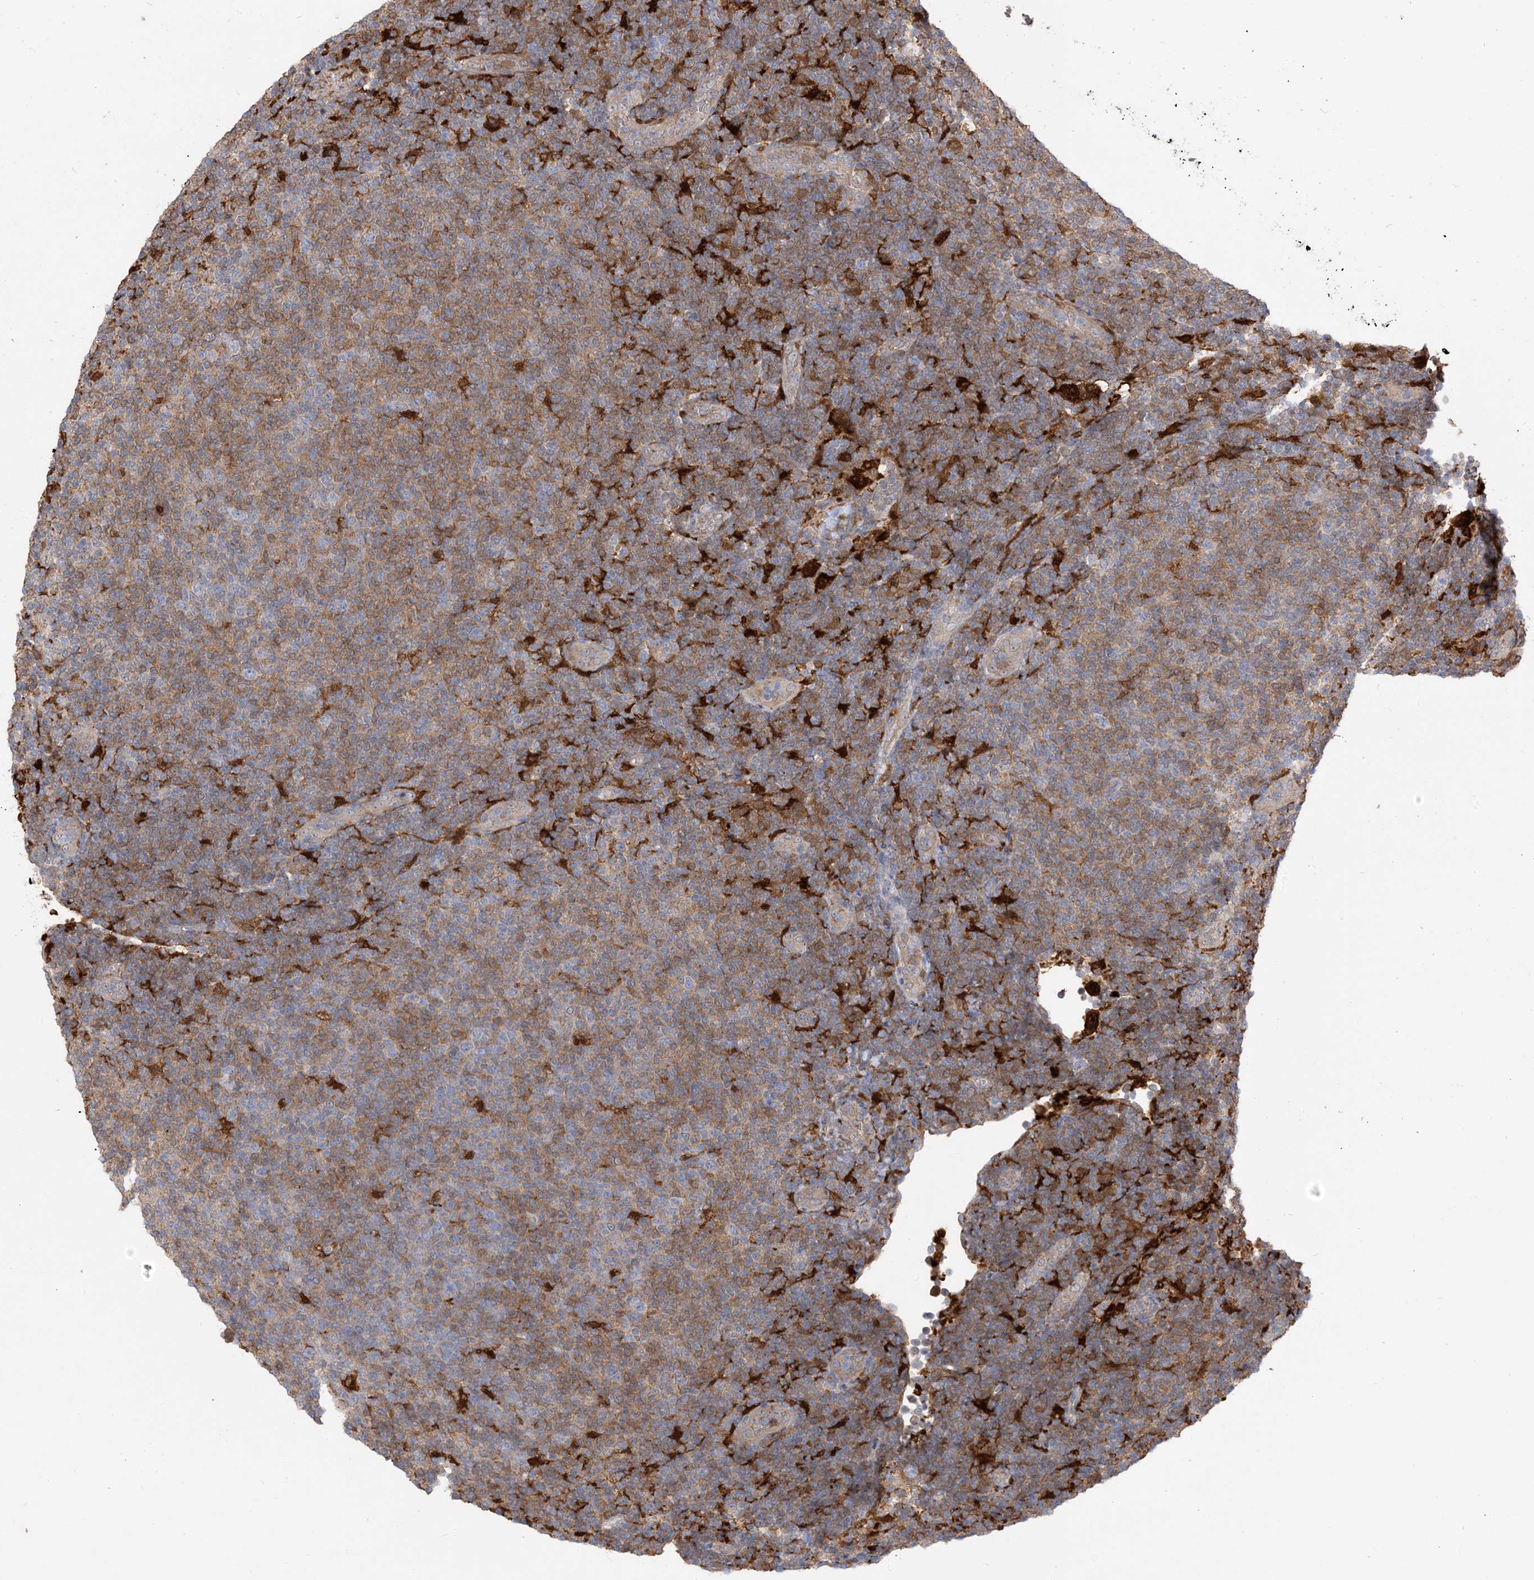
{"staining": {"intensity": "weak", "quantity": ">75%", "location": "cytoplasmic/membranous"}, "tissue": "lymphoma", "cell_type": "Tumor cells", "image_type": "cancer", "snomed": [{"axis": "morphology", "description": "Malignant lymphoma, non-Hodgkin's type, Low grade"}, {"axis": "topography", "description": "Lymph node"}], "caption": "Weak cytoplasmic/membranous positivity is identified in approximately >75% of tumor cells in lymphoma.", "gene": "NAGK", "patient": {"sex": "male", "age": 66}}